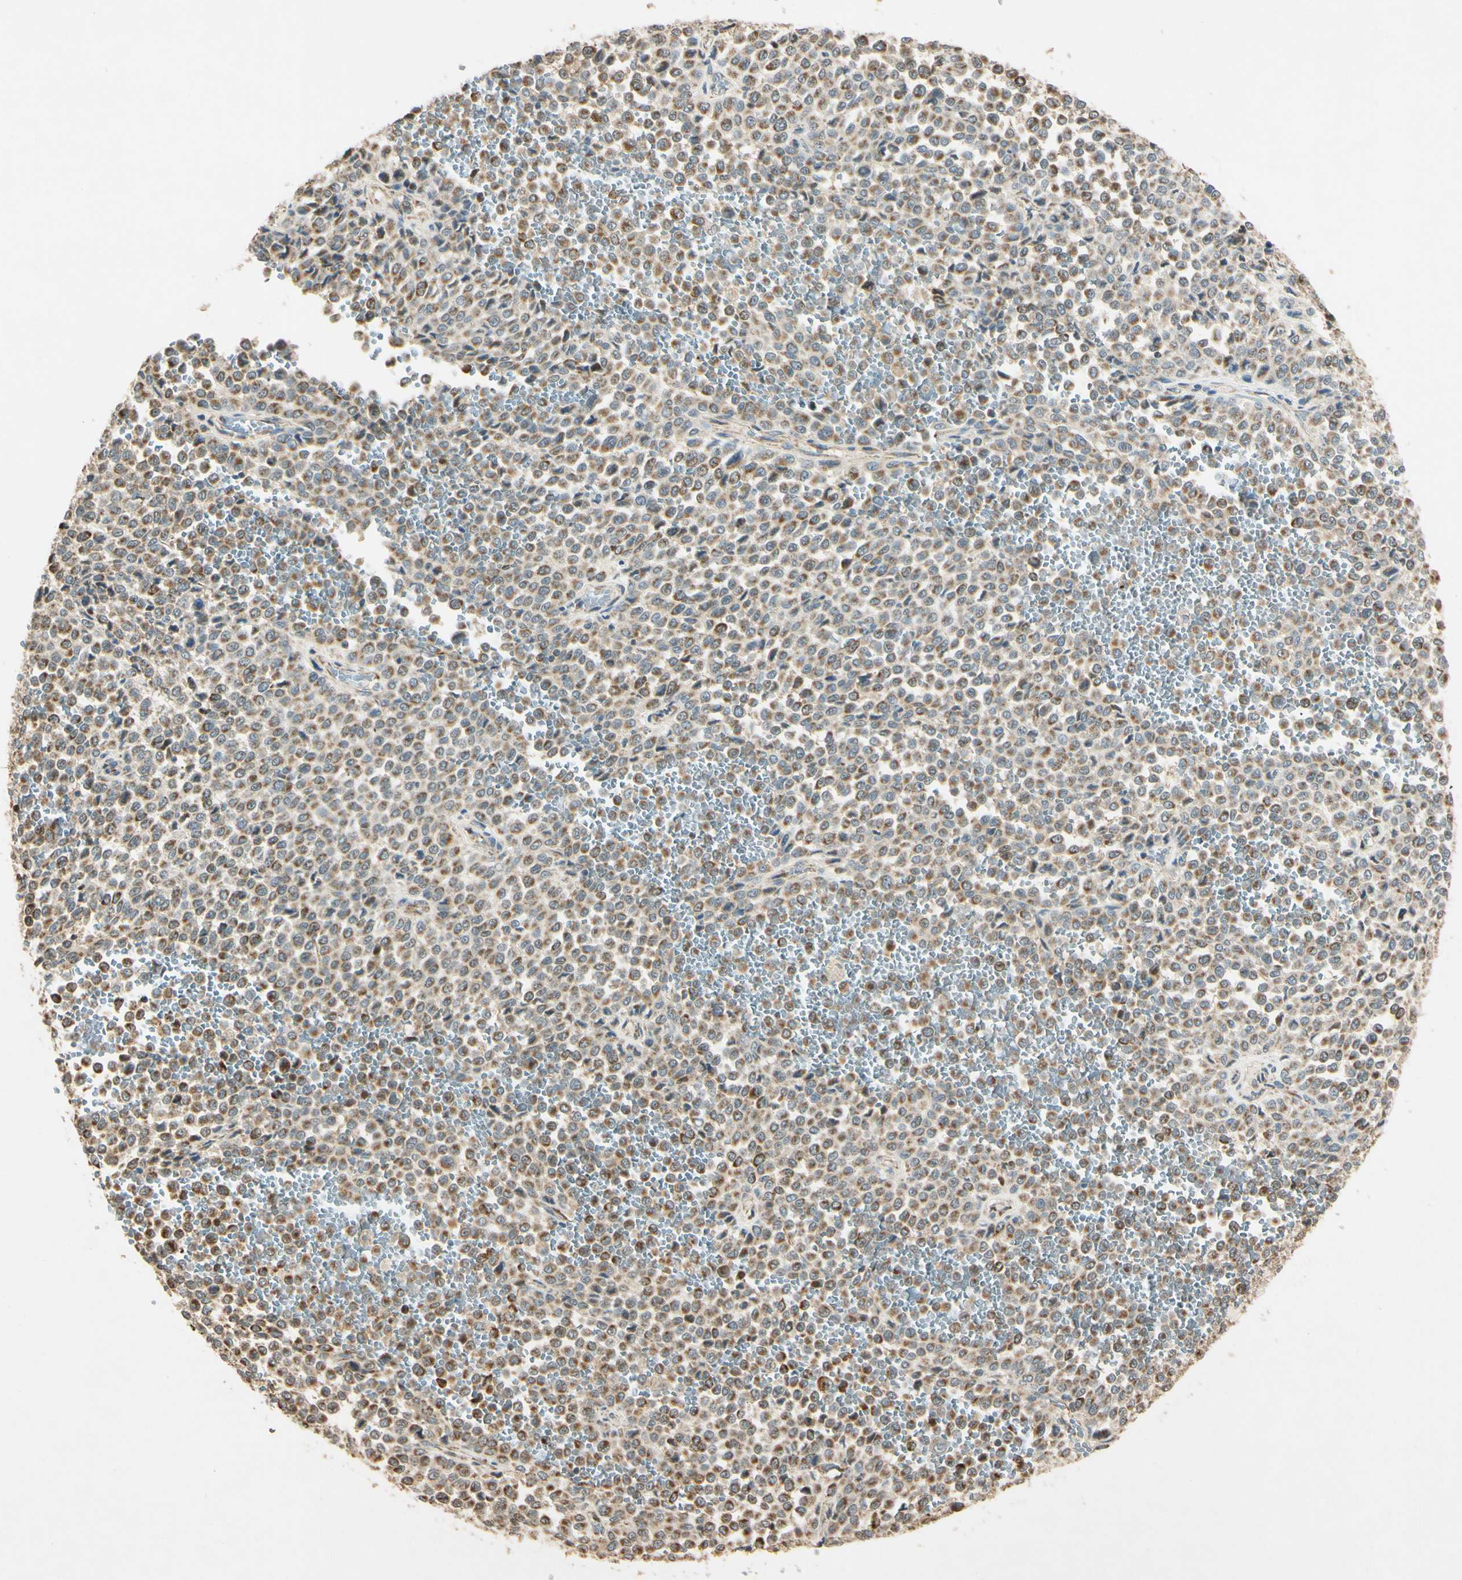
{"staining": {"intensity": "weak", "quantity": ">75%", "location": "cytoplasmic/membranous"}, "tissue": "melanoma", "cell_type": "Tumor cells", "image_type": "cancer", "snomed": [{"axis": "morphology", "description": "Malignant melanoma, Metastatic site"}, {"axis": "topography", "description": "Pancreas"}], "caption": "Immunohistochemistry (IHC) histopathology image of neoplastic tissue: human malignant melanoma (metastatic site) stained using IHC demonstrates low levels of weak protein expression localized specifically in the cytoplasmic/membranous of tumor cells, appearing as a cytoplasmic/membranous brown color.", "gene": "PRDX5", "patient": {"sex": "female", "age": 30}}